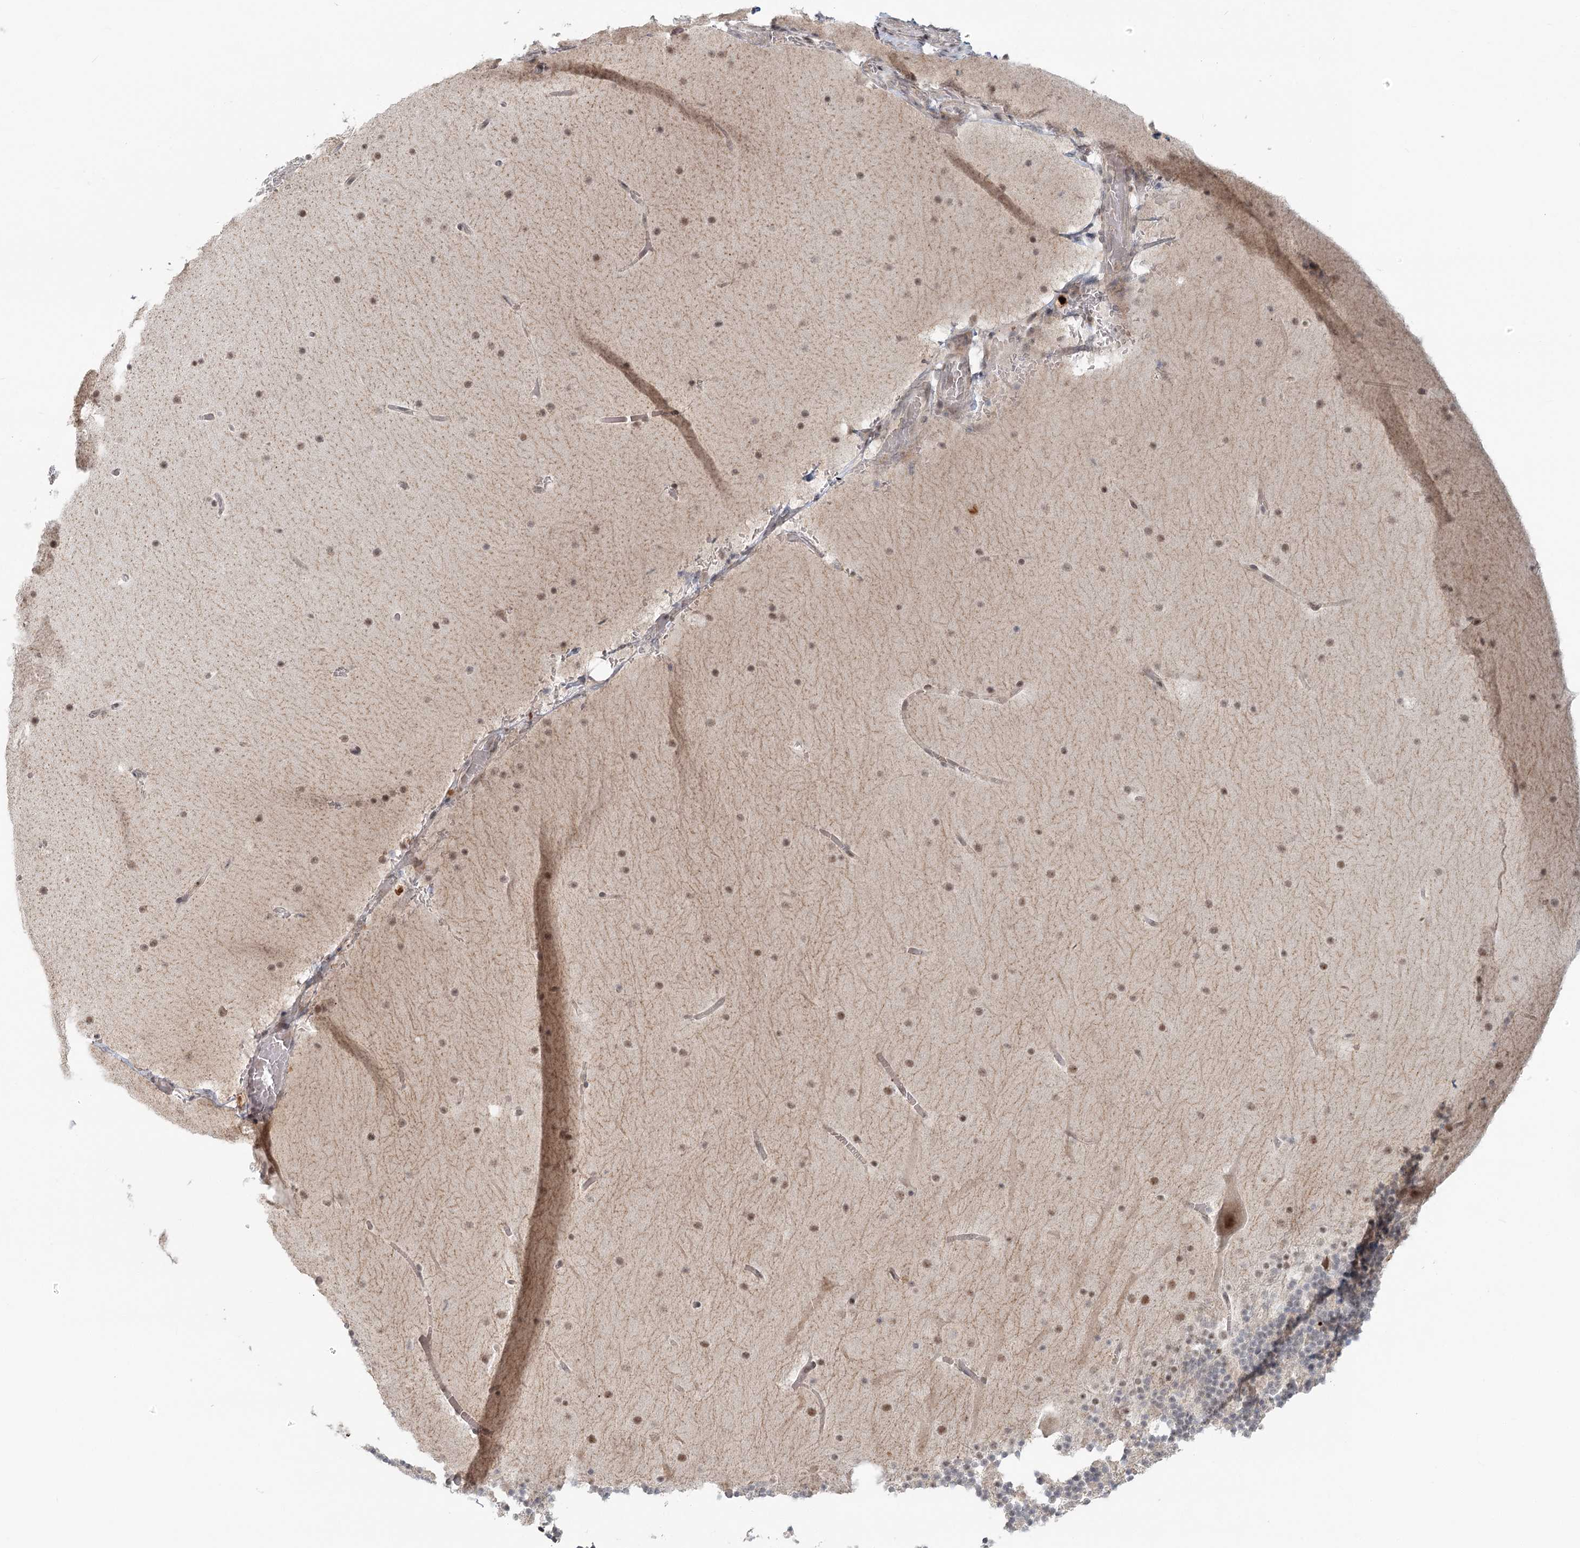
{"staining": {"intensity": "weak", "quantity": ">75%", "location": "nuclear"}, "tissue": "cerebellum", "cell_type": "Cells in granular layer", "image_type": "normal", "snomed": [{"axis": "morphology", "description": "Normal tissue, NOS"}, {"axis": "topography", "description": "Cerebellum"}], "caption": "A low amount of weak nuclear positivity is present in about >75% of cells in granular layer in unremarkable cerebellum. The protein of interest is shown in brown color, while the nuclei are stained blue.", "gene": "R3HCC1L", "patient": {"sex": "male", "age": 57}}